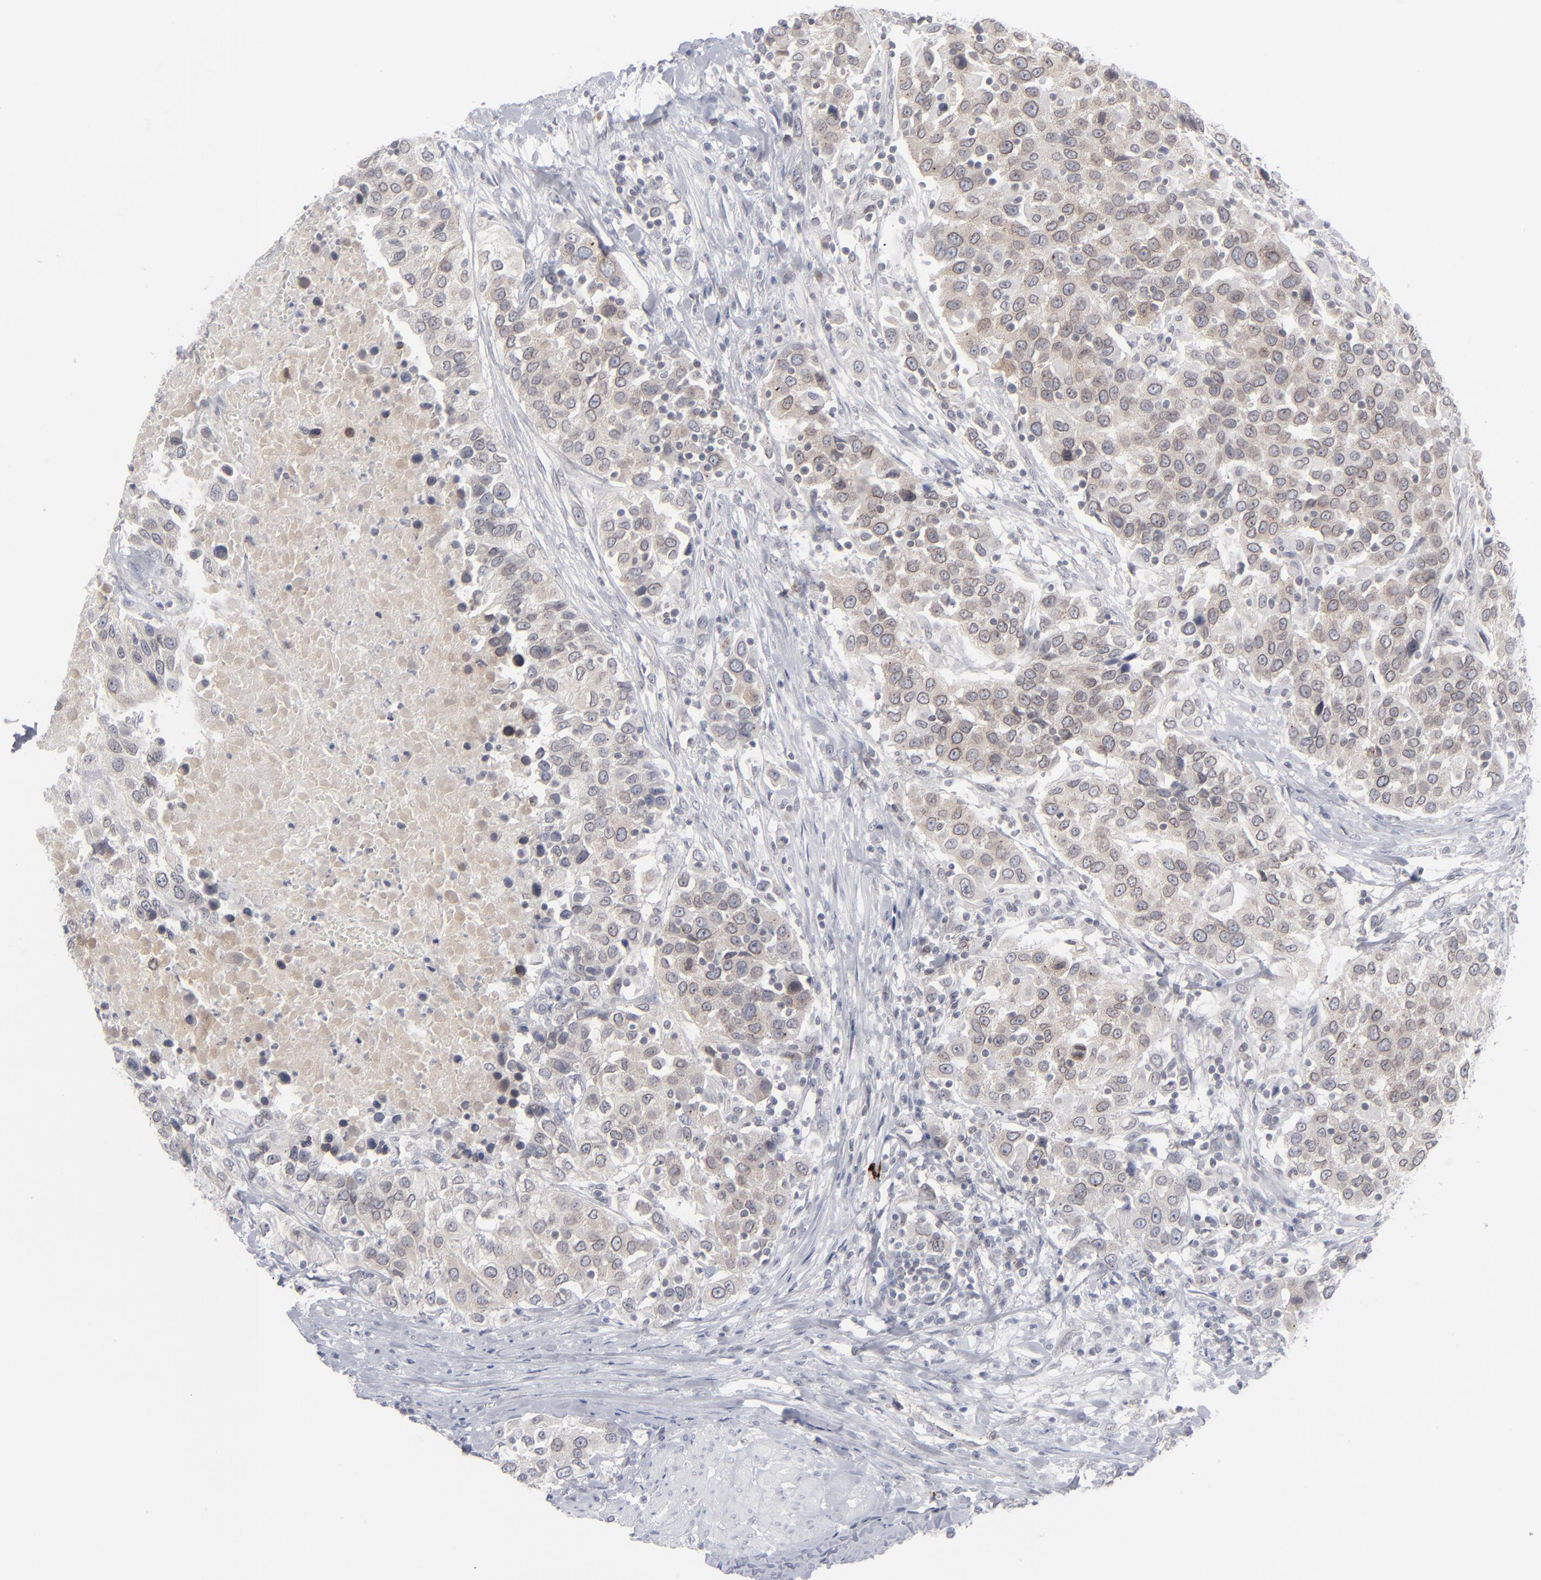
{"staining": {"intensity": "weak", "quantity": "25%-75%", "location": "cytoplasmic/membranous"}, "tissue": "urothelial cancer", "cell_type": "Tumor cells", "image_type": "cancer", "snomed": [{"axis": "morphology", "description": "Urothelial carcinoma, High grade"}, {"axis": "topography", "description": "Urinary bladder"}], "caption": "Urothelial cancer stained for a protein demonstrates weak cytoplasmic/membranous positivity in tumor cells. (Stains: DAB (3,3'-diaminobenzidine) in brown, nuclei in blue, Microscopy: brightfield microscopy at high magnification).", "gene": "NUP88", "patient": {"sex": "female", "age": 80}}